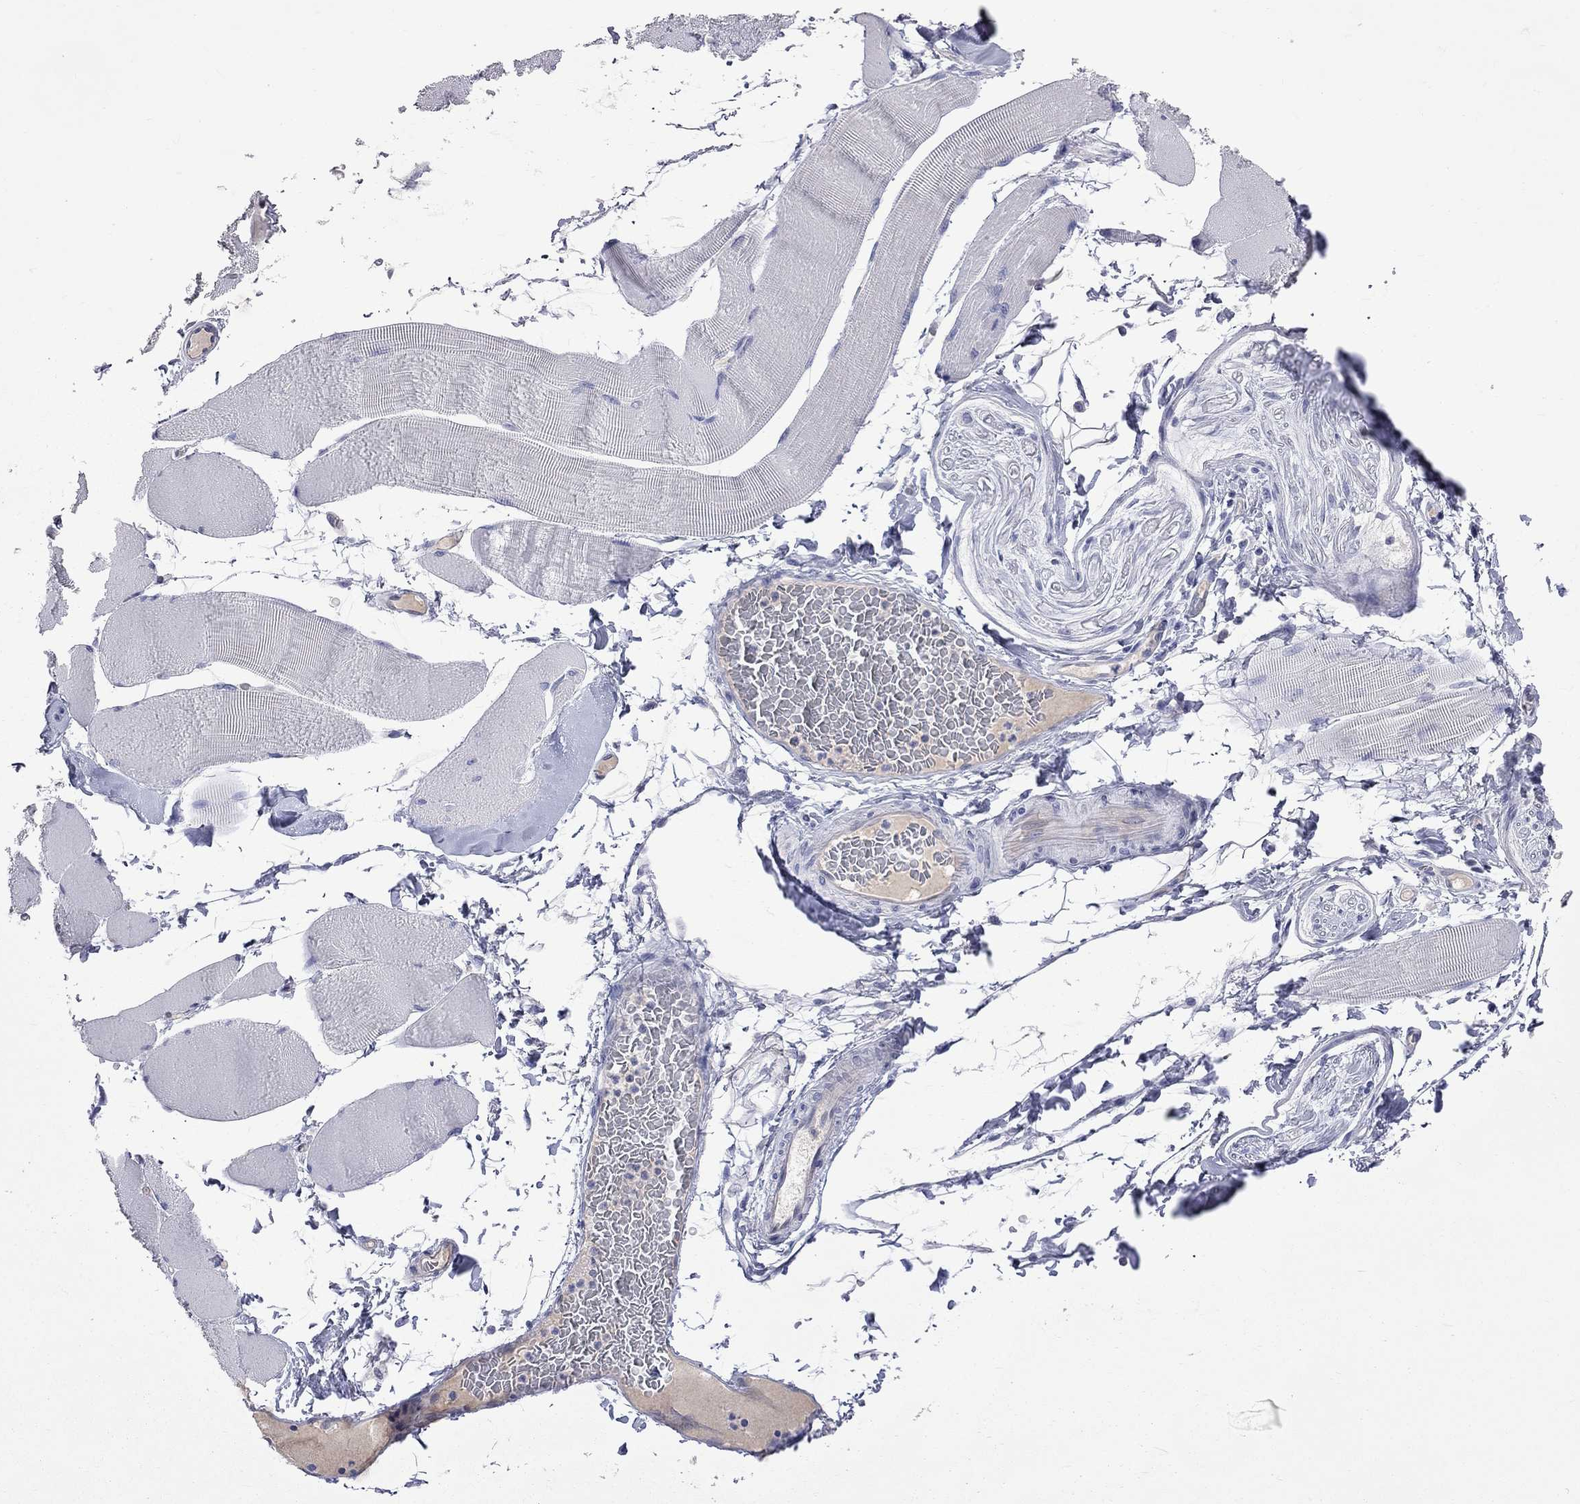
{"staining": {"intensity": "negative", "quantity": "none", "location": "none"}, "tissue": "skeletal muscle", "cell_type": "Myocytes", "image_type": "normal", "snomed": [{"axis": "morphology", "description": "Normal tissue, NOS"}, {"axis": "topography", "description": "Skeletal muscle"}], "caption": "The immunohistochemistry (IHC) histopathology image has no significant positivity in myocytes of skeletal muscle.", "gene": "KCND2", "patient": {"sex": "male", "age": 56}}